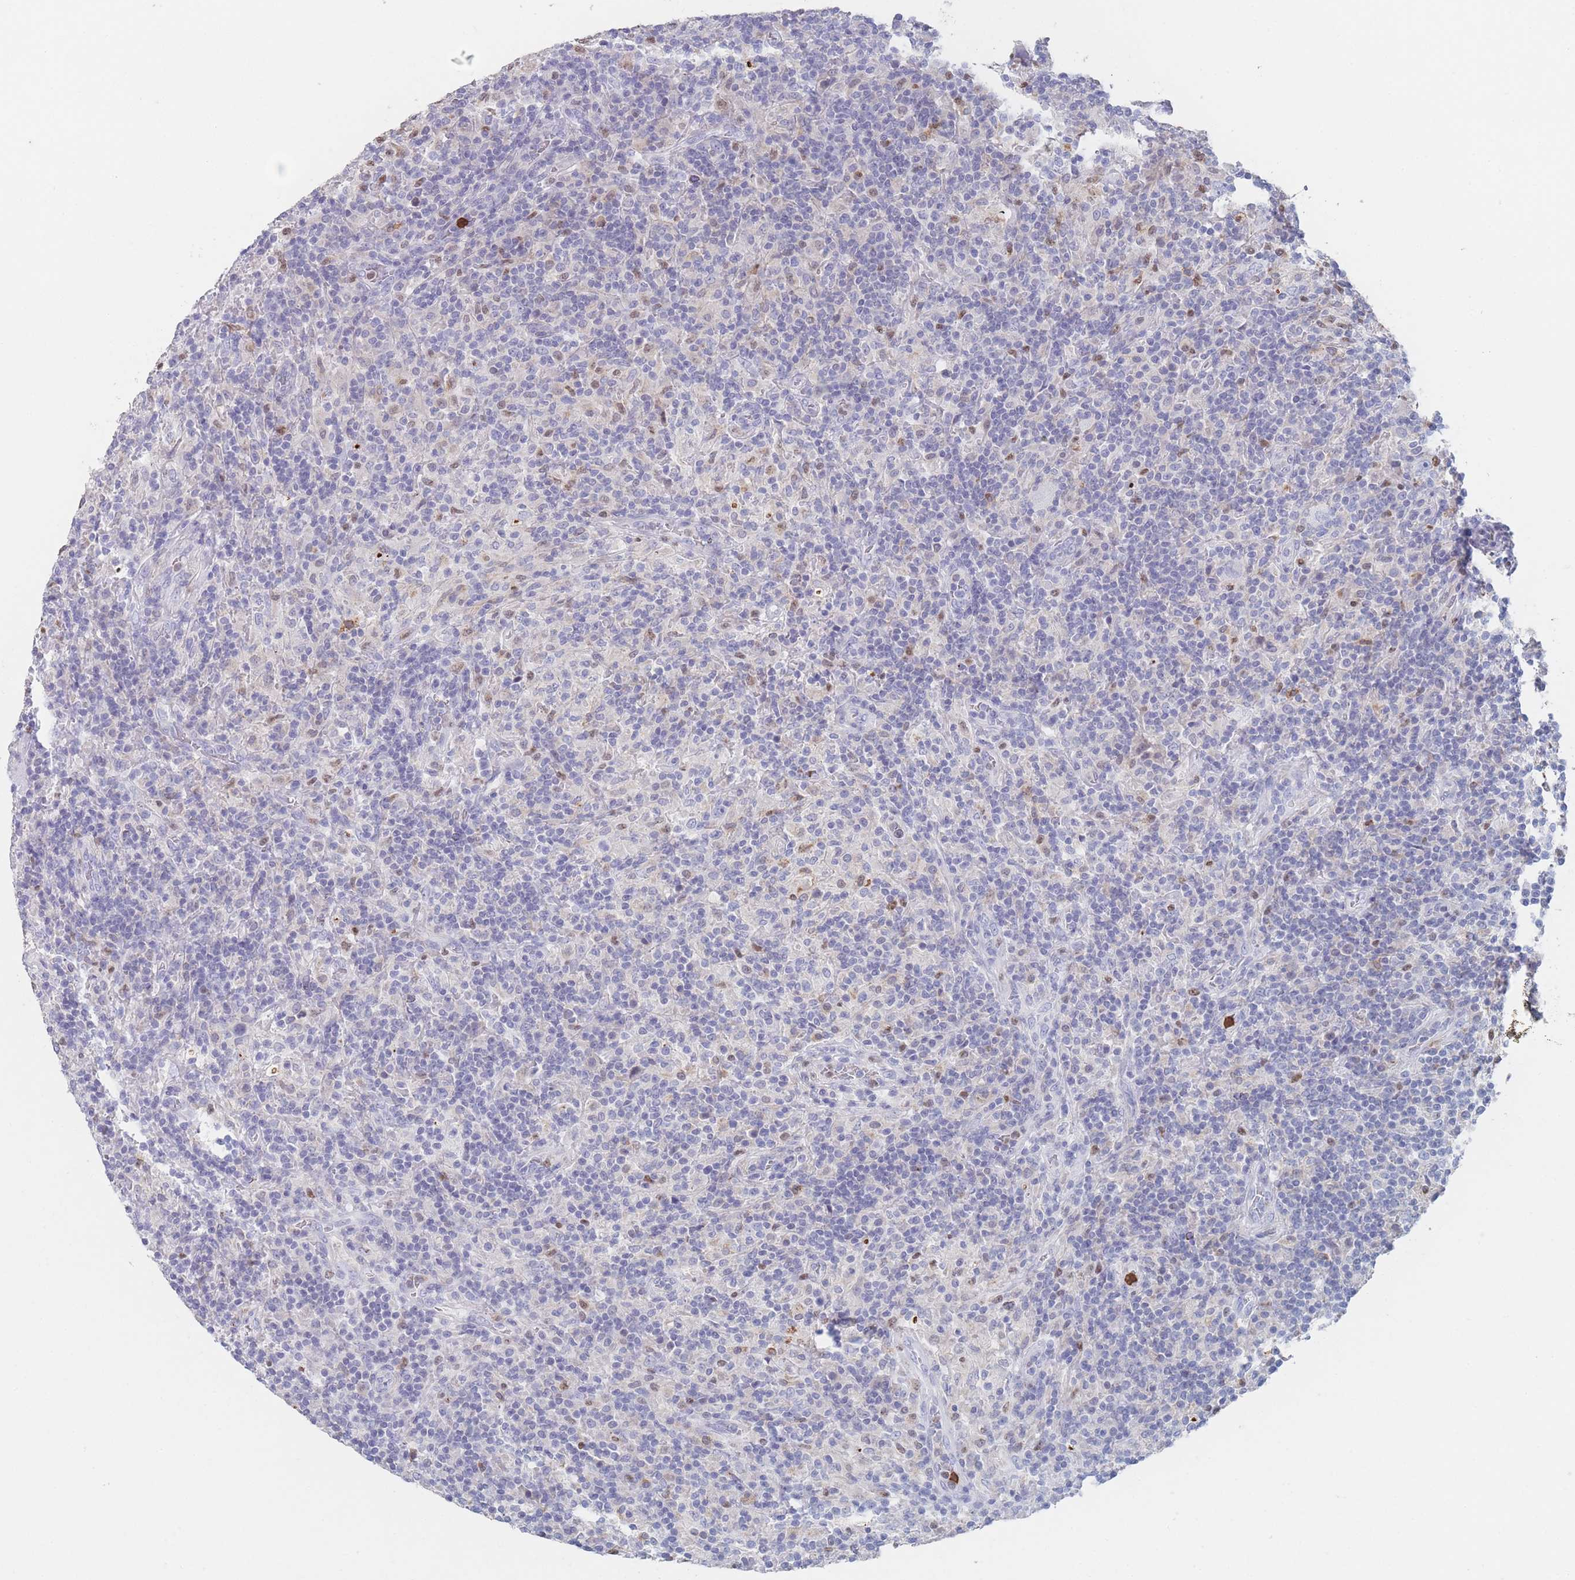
{"staining": {"intensity": "negative", "quantity": "none", "location": "none"}, "tissue": "lymphoma", "cell_type": "Tumor cells", "image_type": "cancer", "snomed": [{"axis": "morphology", "description": "Hodgkin's disease, NOS"}, {"axis": "topography", "description": "Lymph node"}], "caption": "There is no significant expression in tumor cells of lymphoma.", "gene": "ATP1A3", "patient": {"sex": "male", "age": 70}}